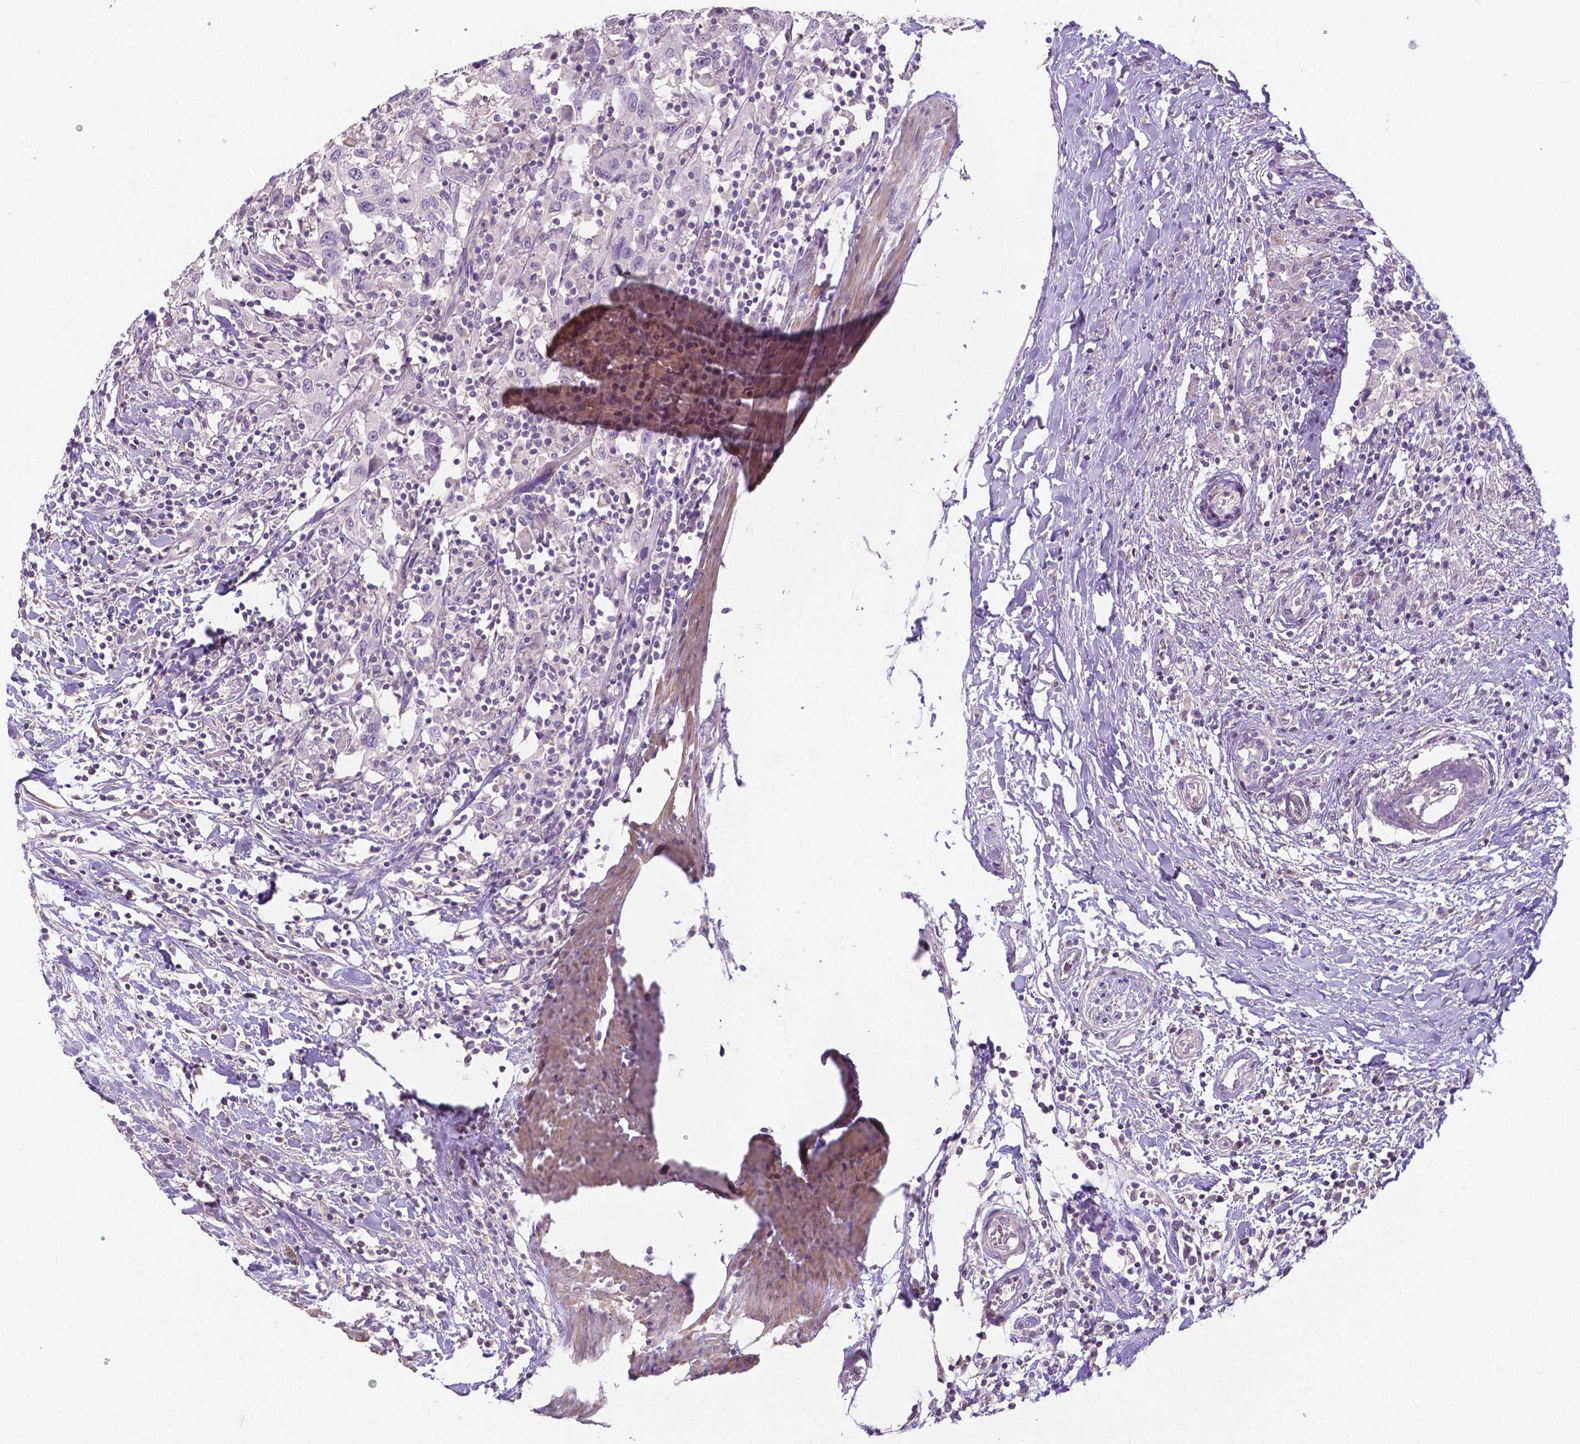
{"staining": {"intensity": "negative", "quantity": "none", "location": "none"}, "tissue": "urothelial cancer", "cell_type": "Tumor cells", "image_type": "cancer", "snomed": [{"axis": "morphology", "description": "Urothelial carcinoma, High grade"}, {"axis": "topography", "description": "Urinary bladder"}], "caption": "High-grade urothelial carcinoma stained for a protein using IHC shows no staining tumor cells.", "gene": "CRMP1", "patient": {"sex": "male", "age": 61}}